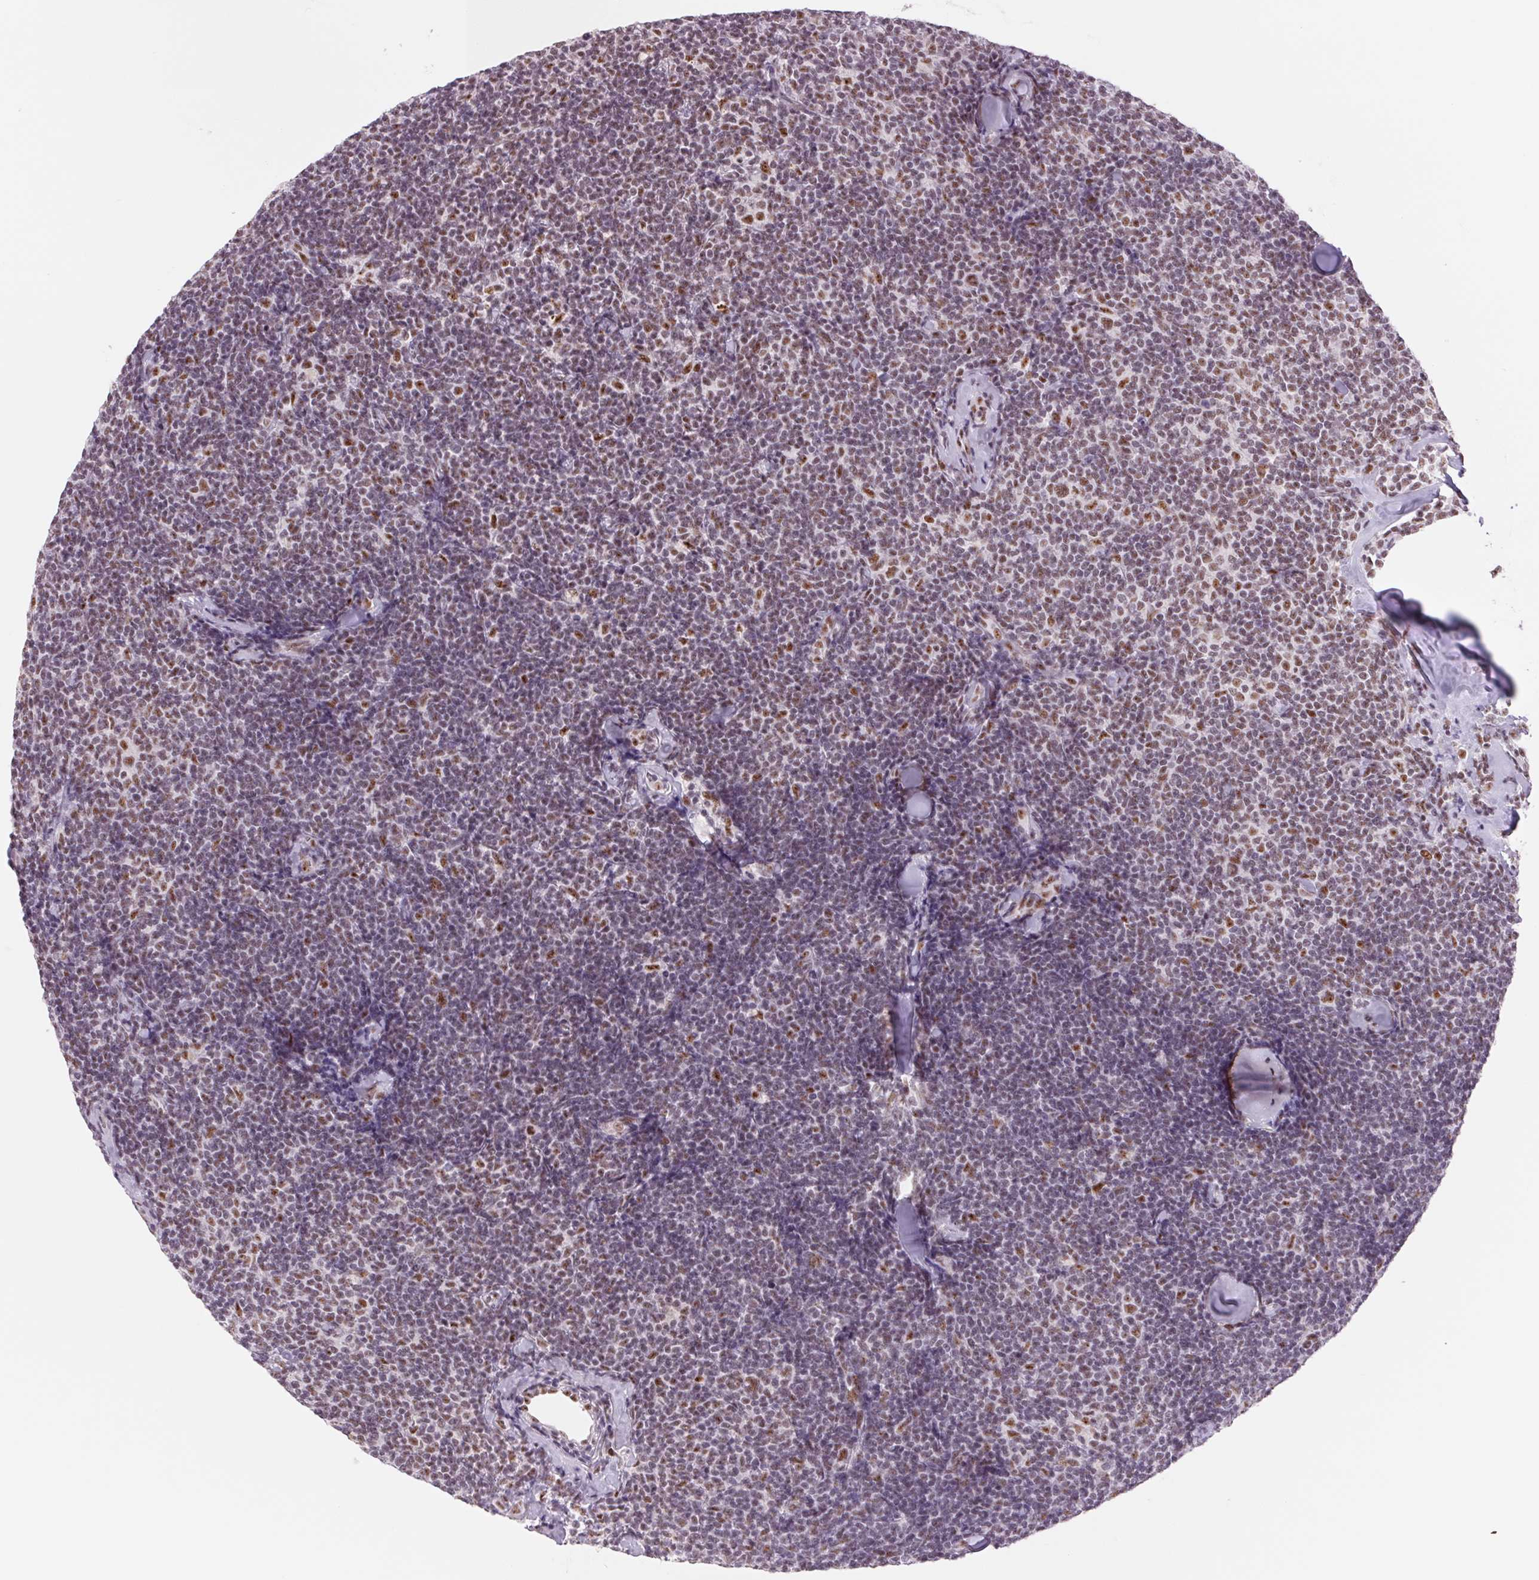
{"staining": {"intensity": "moderate", "quantity": "25%-75%", "location": "nuclear"}, "tissue": "lymphoma", "cell_type": "Tumor cells", "image_type": "cancer", "snomed": [{"axis": "morphology", "description": "Malignant lymphoma, non-Hodgkin's type, Low grade"}, {"axis": "topography", "description": "Lymph node"}], "caption": "An image of human malignant lymphoma, non-Hodgkin's type (low-grade) stained for a protein displays moderate nuclear brown staining in tumor cells. Using DAB (brown) and hematoxylin (blue) stains, captured at high magnification using brightfield microscopy.", "gene": "ZC3H14", "patient": {"sex": "female", "age": 56}}